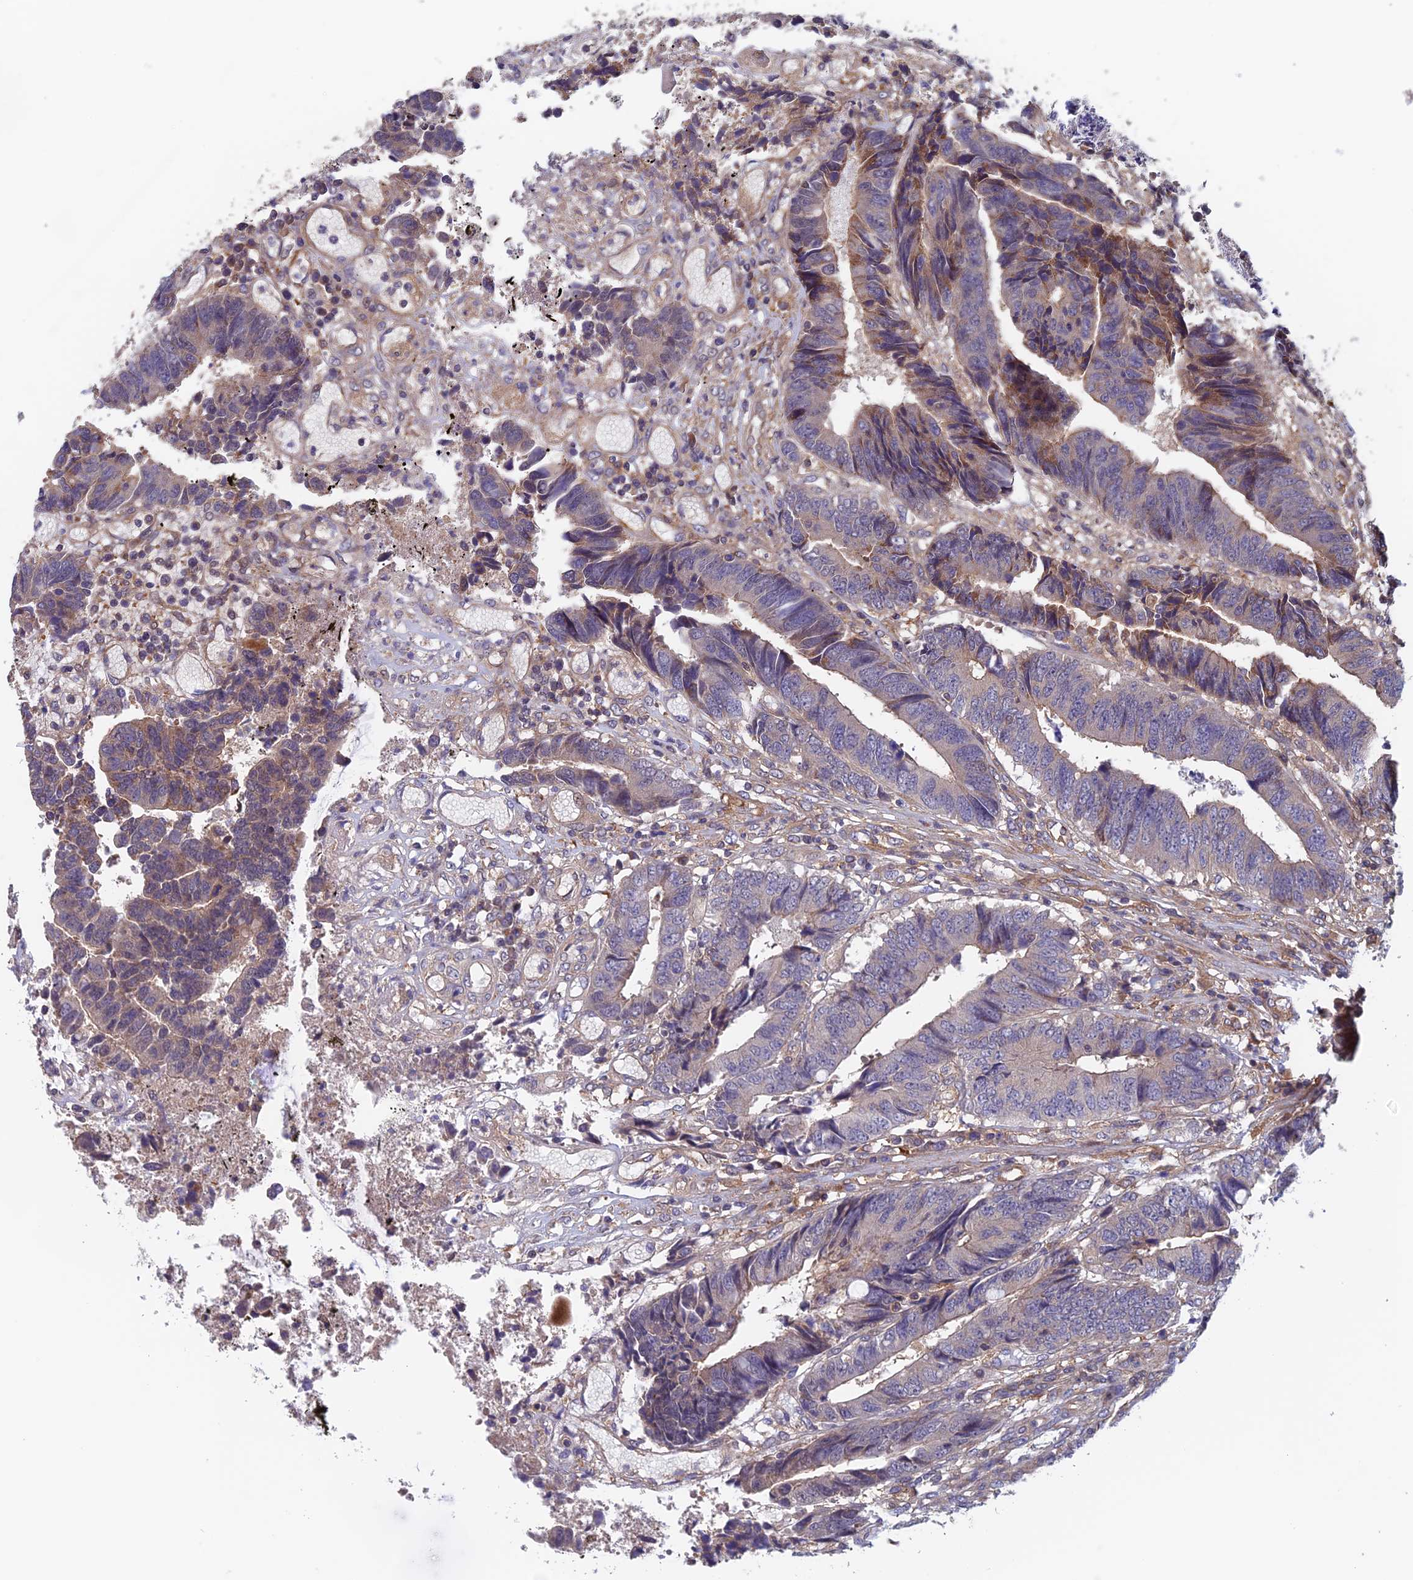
{"staining": {"intensity": "weak", "quantity": "<25%", "location": "cytoplasmic/membranous"}, "tissue": "colorectal cancer", "cell_type": "Tumor cells", "image_type": "cancer", "snomed": [{"axis": "morphology", "description": "Adenocarcinoma, NOS"}, {"axis": "topography", "description": "Rectum"}], "caption": "This is a histopathology image of immunohistochemistry staining of colorectal adenocarcinoma, which shows no staining in tumor cells. (DAB immunohistochemistry (IHC), high magnification).", "gene": "NUDT16L1", "patient": {"sex": "male", "age": 84}}